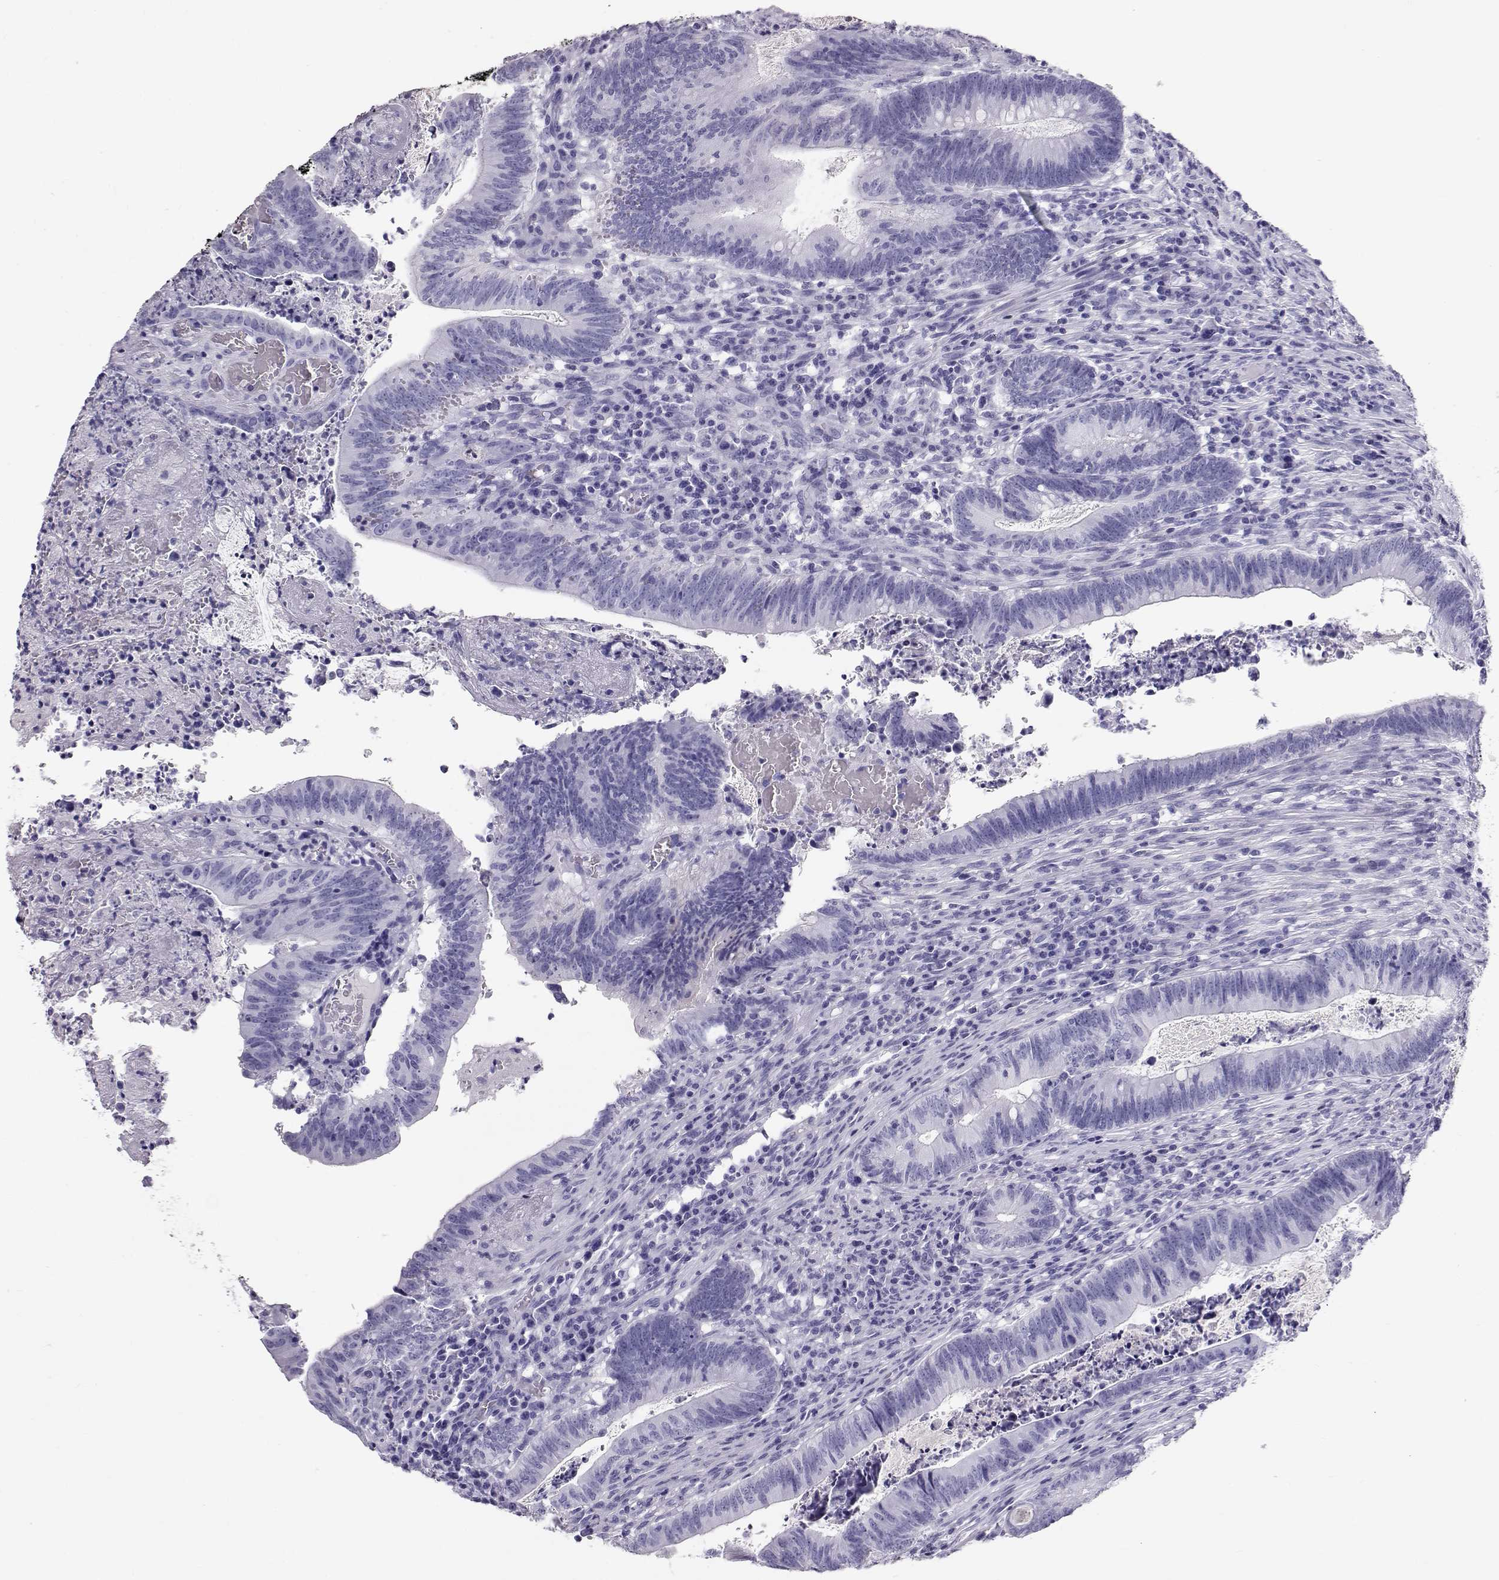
{"staining": {"intensity": "negative", "quantity": "none", "location": "none"}, "tissue": "colorectal cancer", "cell_type": "Tumor cells", "image_type": "cancer", "snomed": [{"axis": "morphology", "description": "Adenocarcinoma, NOS"}, {"axis": "topography", "description": "Colon"}], "caption": "An immunohistochemistry (IHC) micrograph of colorectal cancer (adenocarcinoma) is shown. There is no staining in tumor cells of colorectal cancer (adenocarcinoma). (DAB (3,3'-diaminobenzidine) immunohistochemistry visualized using brightfield microscopy, high magnification).", "gene": "RD3", "patient": {"sex": "female", "age": 70}}